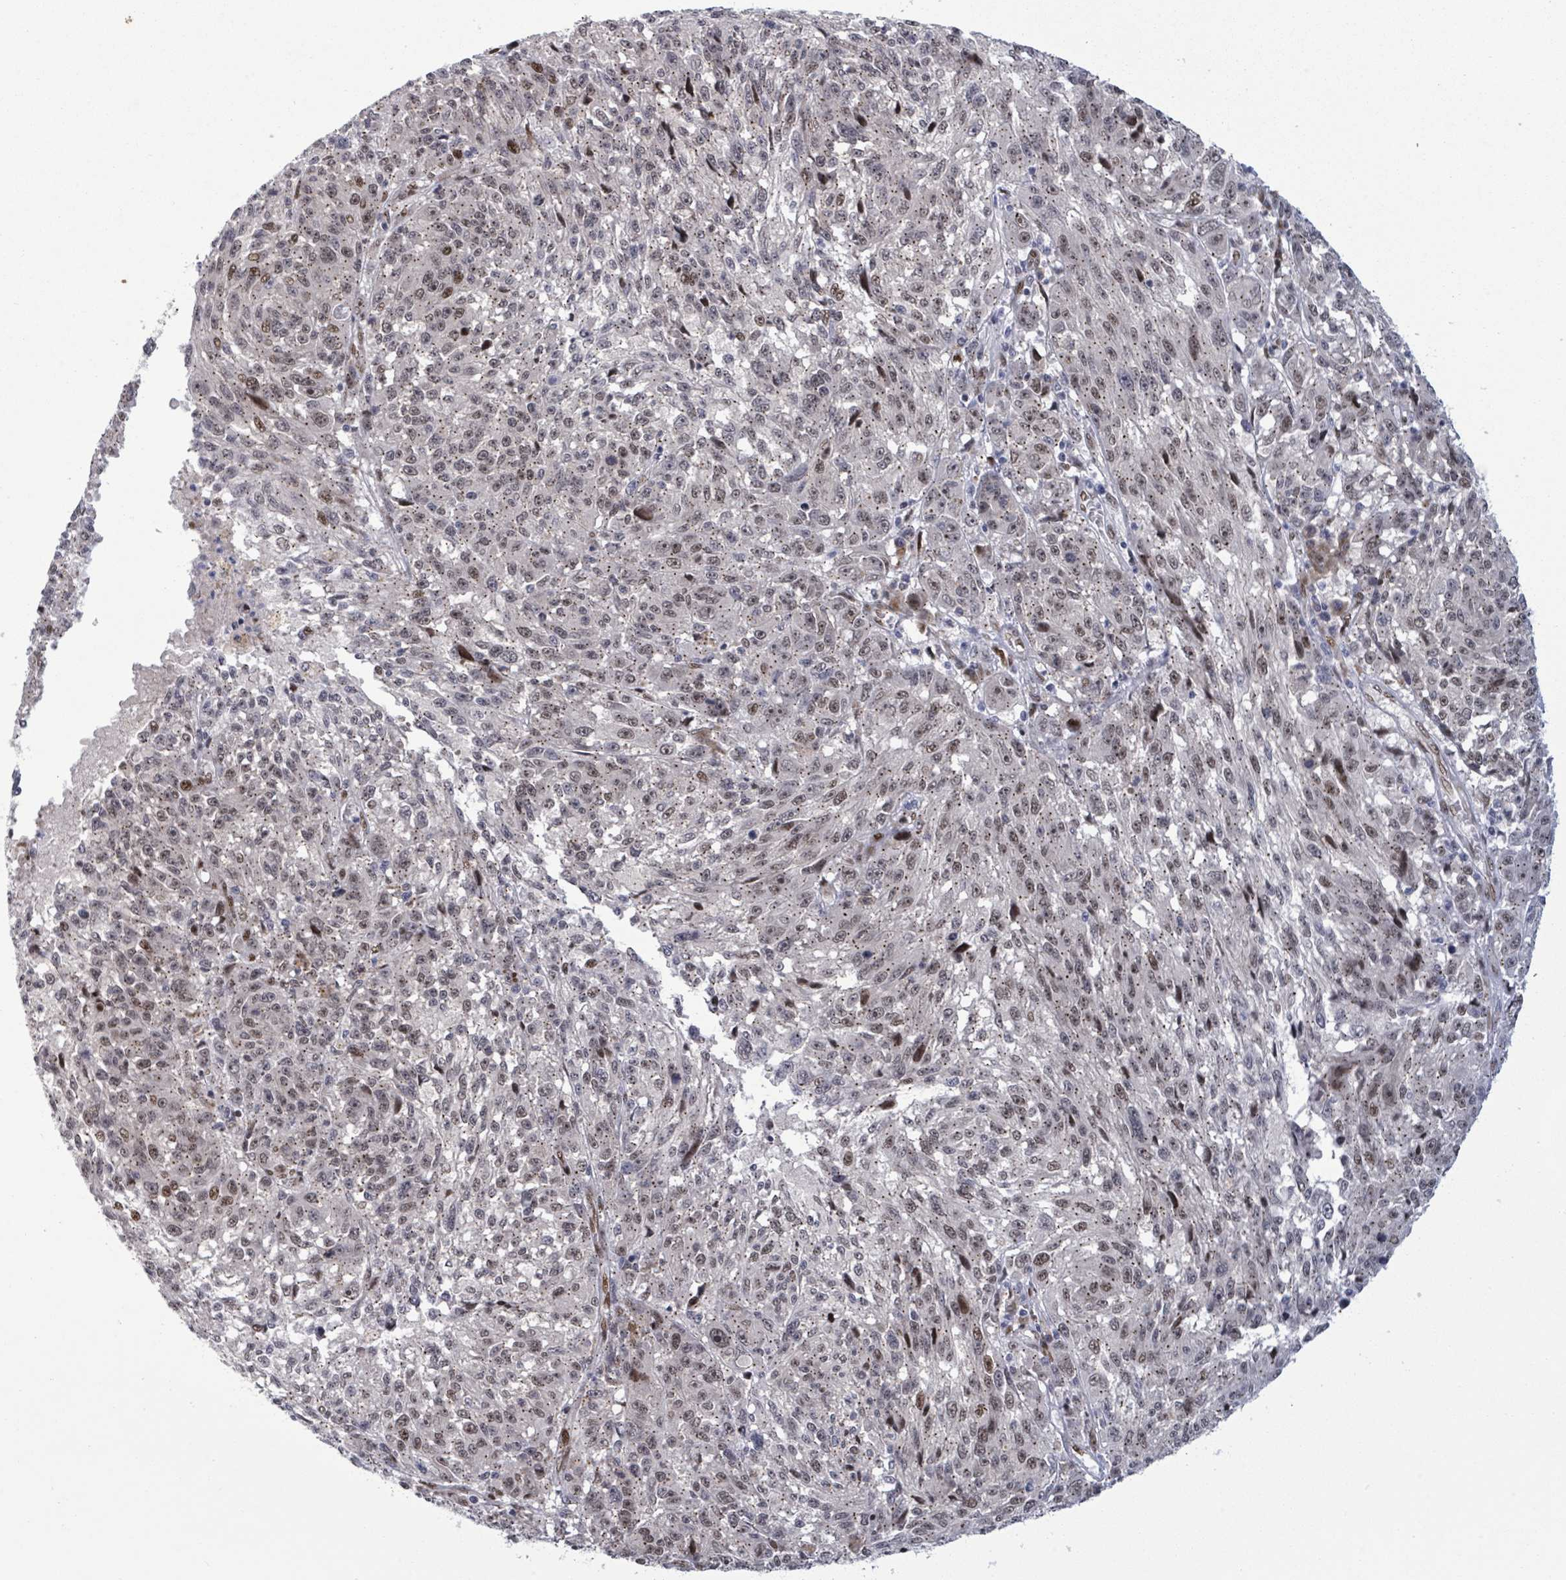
{"staining": {"intensity": "weak", "quantity": ">75%", "location": "cytoplasmic/membranous"}, "tissue": "melanoma", "cell_type": "Tumor cells", "image_type": "cancer", "snomed": [{"axis": "morphology", "description": "Malignant melanoma, NOS"}, {"axis": "topography", "description": "Skin"}], "caption": "Human malignant melanoma stained with a protein marker reveals weak staining in tumor cells.", "gene": "TUSC1", "patient": {"sex": "male", "age": 53}}